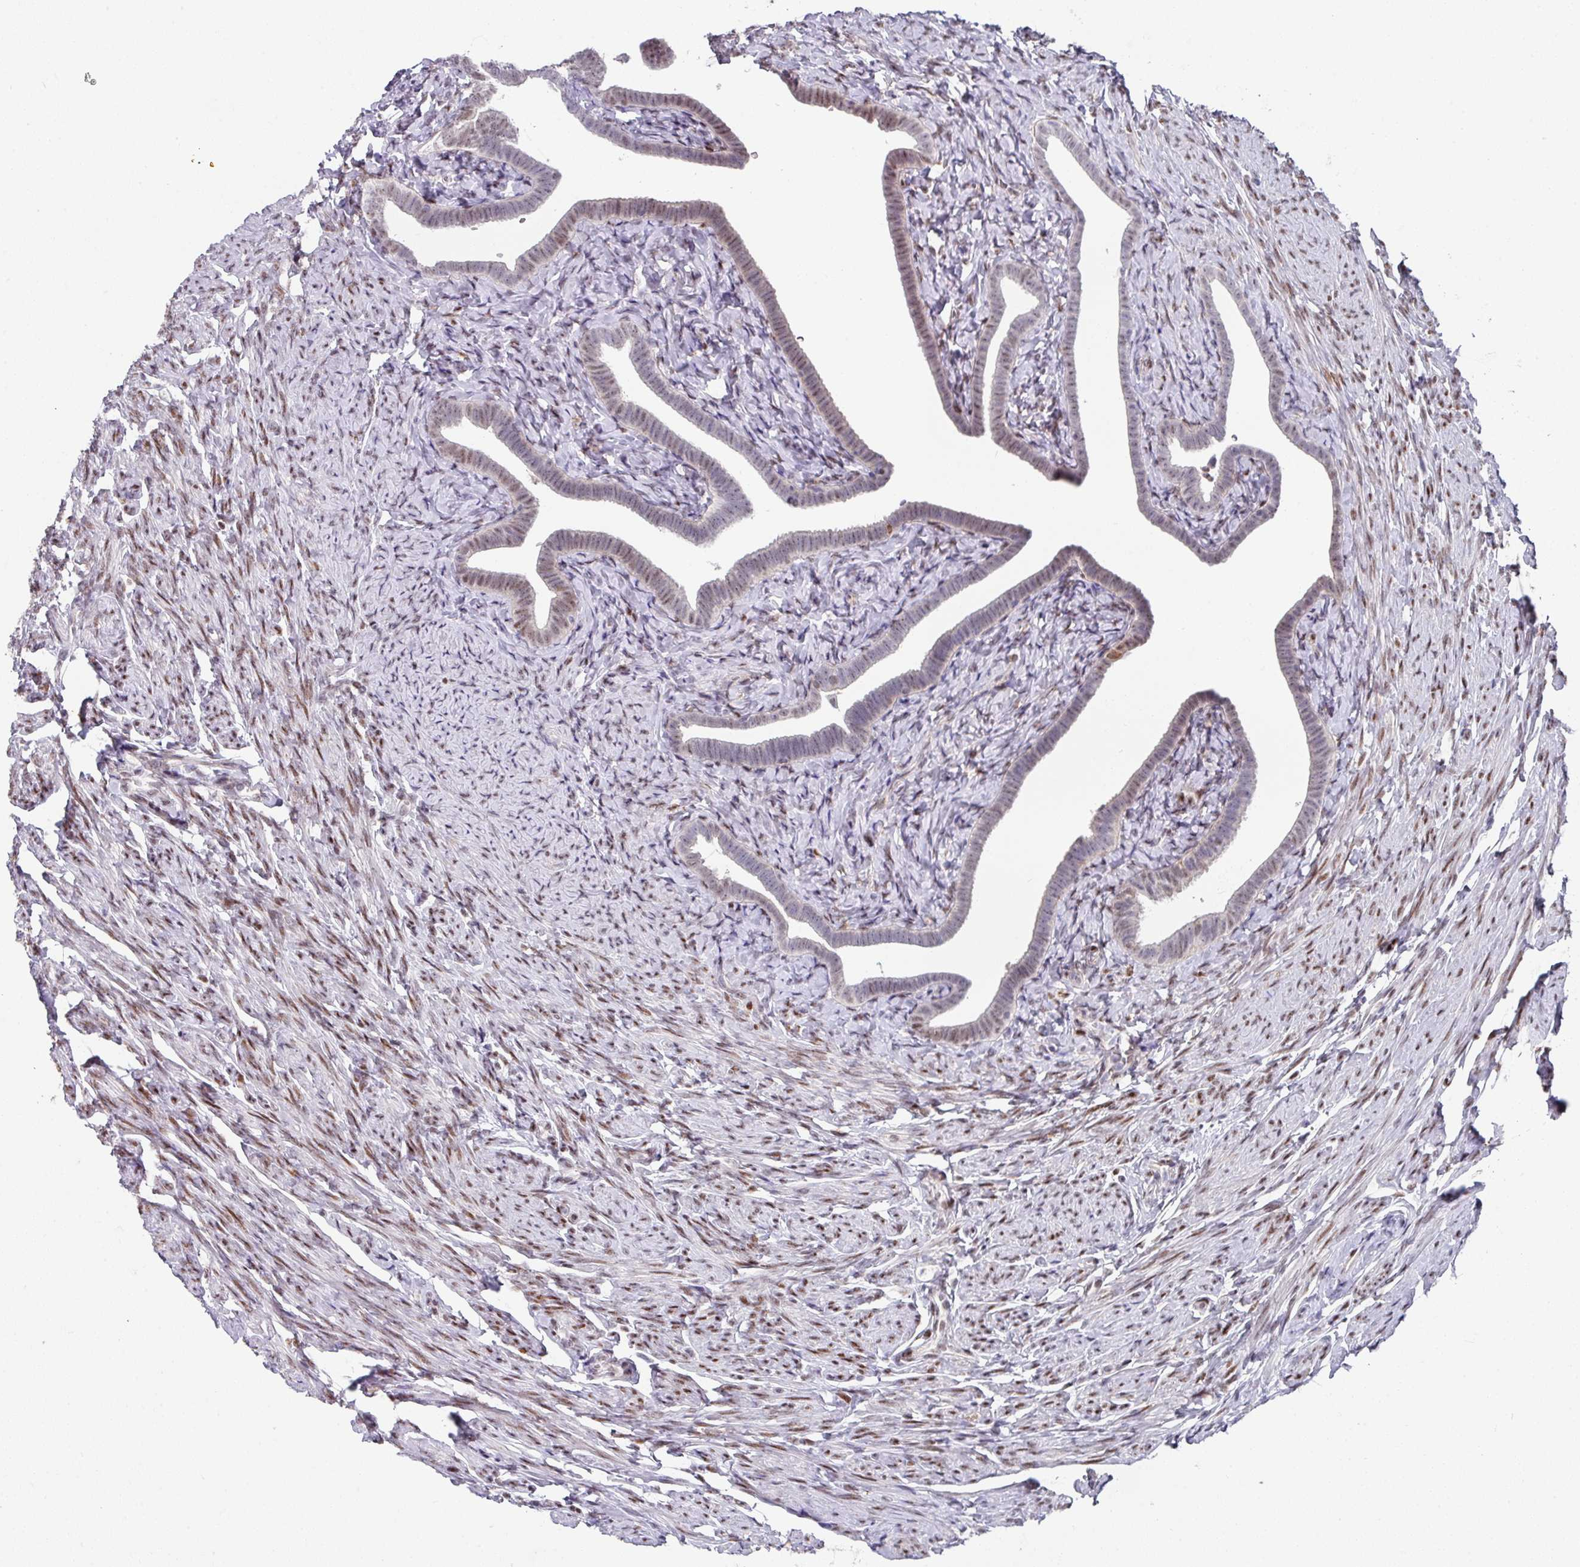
{"staining": {"intensity": "weak", "quantity": "25%-75%", "location": "cytoplasmic/membranous"}, "tissue": "fallopian tube", "cell_type": "Glandular cells", "image_type": "normal", "snomed": [{"axis": "morphology", "description": "Normal tissue, NOS"}, {"axis": "topography", "description": "Fallopian tube"}], "caption": "High-power microscopy captured an immunohistochemistry histopathology image of unremarkable fallopian tube, revealing weak cytoplasmic/membranous positivity in about 25%-75% of glandular cells. The staining was performed using DAB, with brown indicating positive protein expression. Nuclei are stained blue with hematoxylin.", "gene": "CBX7", "patient": {"sex": "female", "age": 69}}